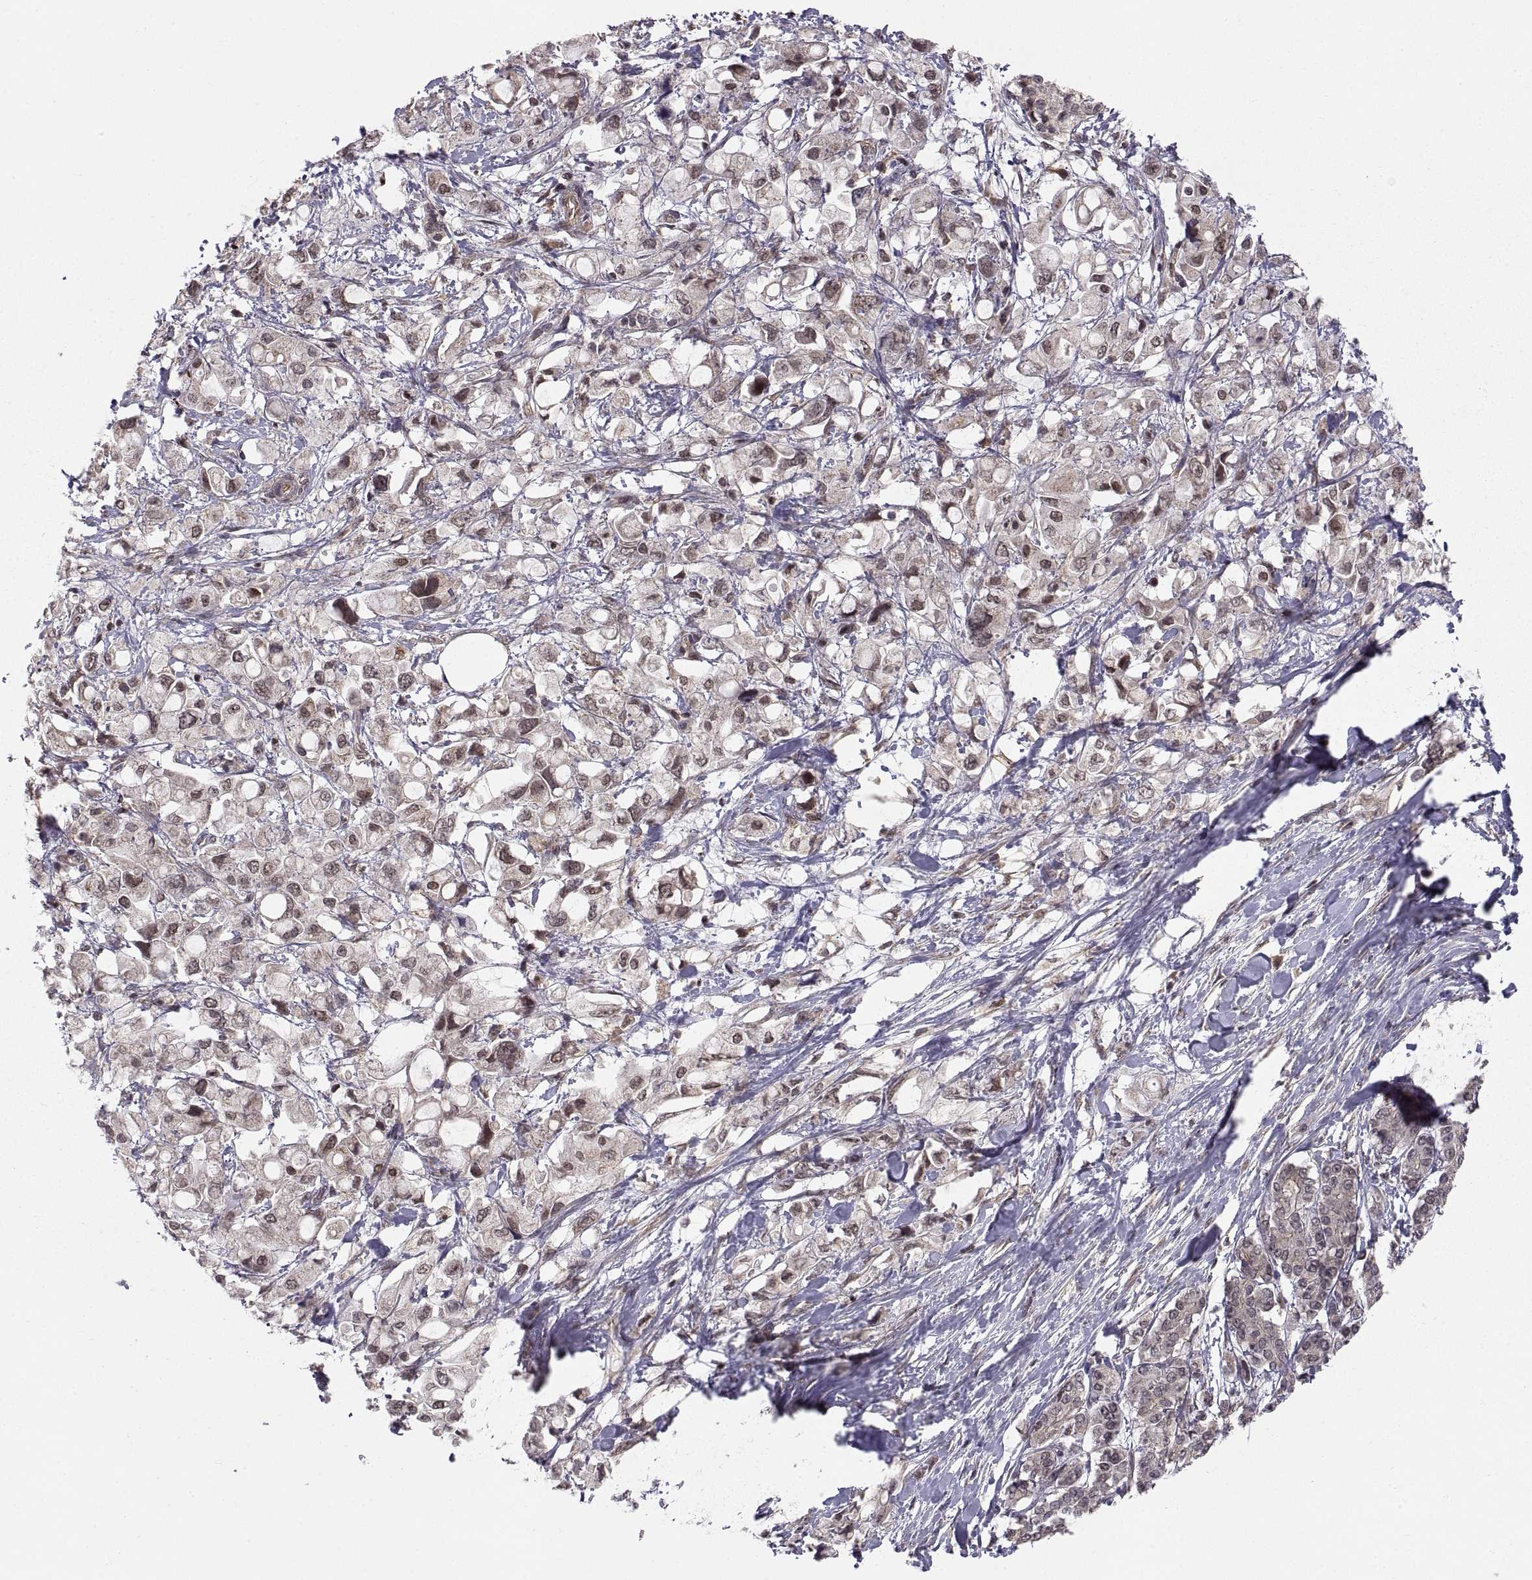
{"staining": {"intensity": "weak", "quantity": ">75%", "location": "cytoplasmic/membranous"}, "tissue": "pancreatic cancer", "cell_type": "Tumor cells", "image_type": "cancer", "snomed": [{"axis": "morphology", "description": "Adenocarcinoma, NOS"}, {"axis": "topography", "description": "Pancreas"}], "caption": "Pancreatic cancer (adenocarcinoma) was stained to show a protein in brown. There is low levels of weak cytoplasmic/membranous expression in approximately >75% of tumor cells. (DAB (3,3'-diaminobenzidine) IHC, brown staining for protein, blue staining for nuclei).", "gene": "ABL2", "patient": {"sex": "female", "age": 56}}